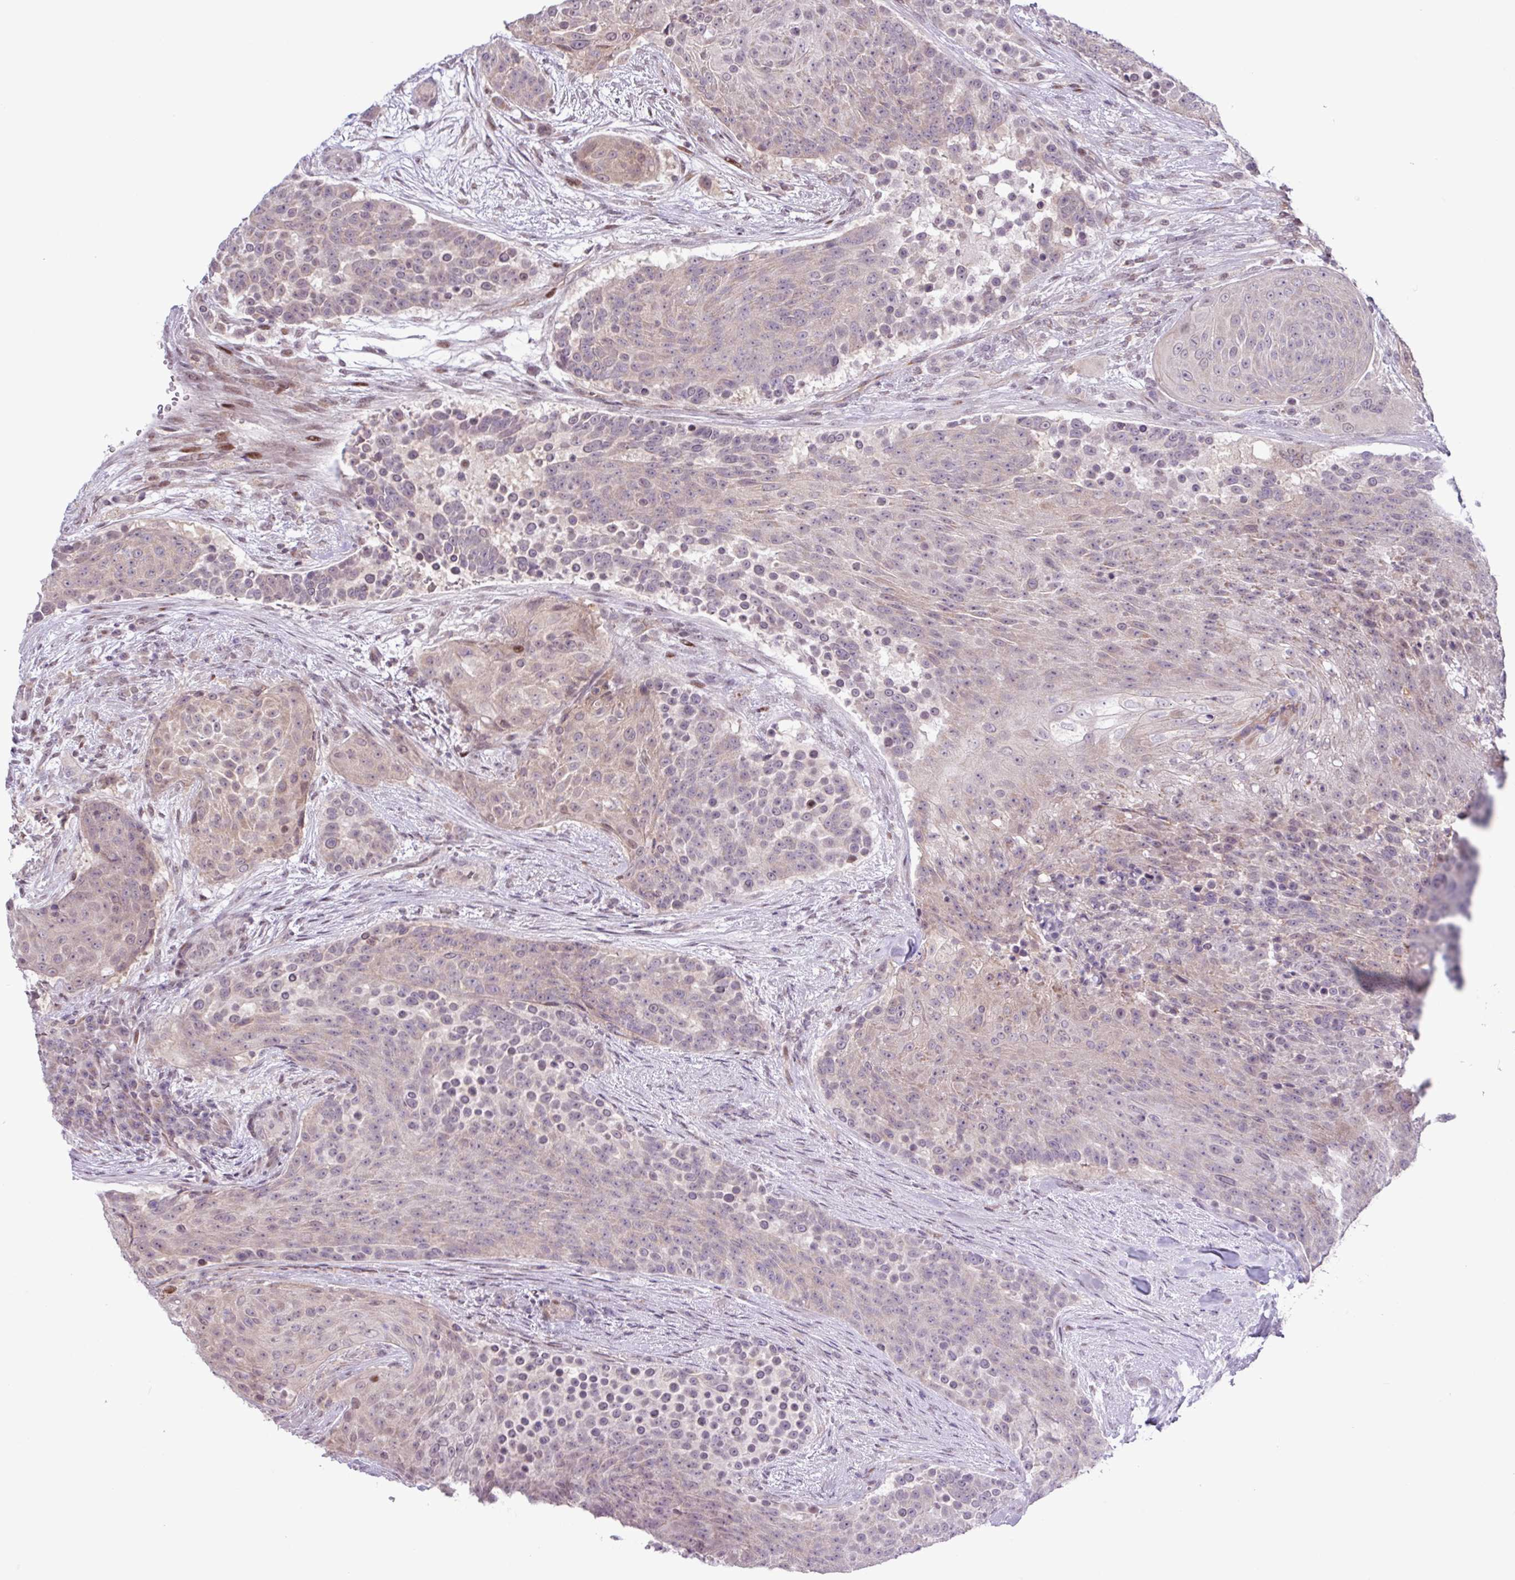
{"staining": {"intensity": "weak", "quantity": "<25%", "location": "cytoplasmic/membranous"}, "tissue": "urothelial cancer", "cell_type": "Tumor cells", "image_type": "cancer", "snomed": [{"axis": "morphology", "description": "Urothelial carcinoma, High grade"}, {"axis": "topography", "description": "Urinary bladder"}], "caption": "Immunohistochemistry (IHC) of human high-grade urothelial carcinoma exhibits no positivity in tumor cells.", "gene": "RTL3", "patient": {"sex": "female", "age": 63}}